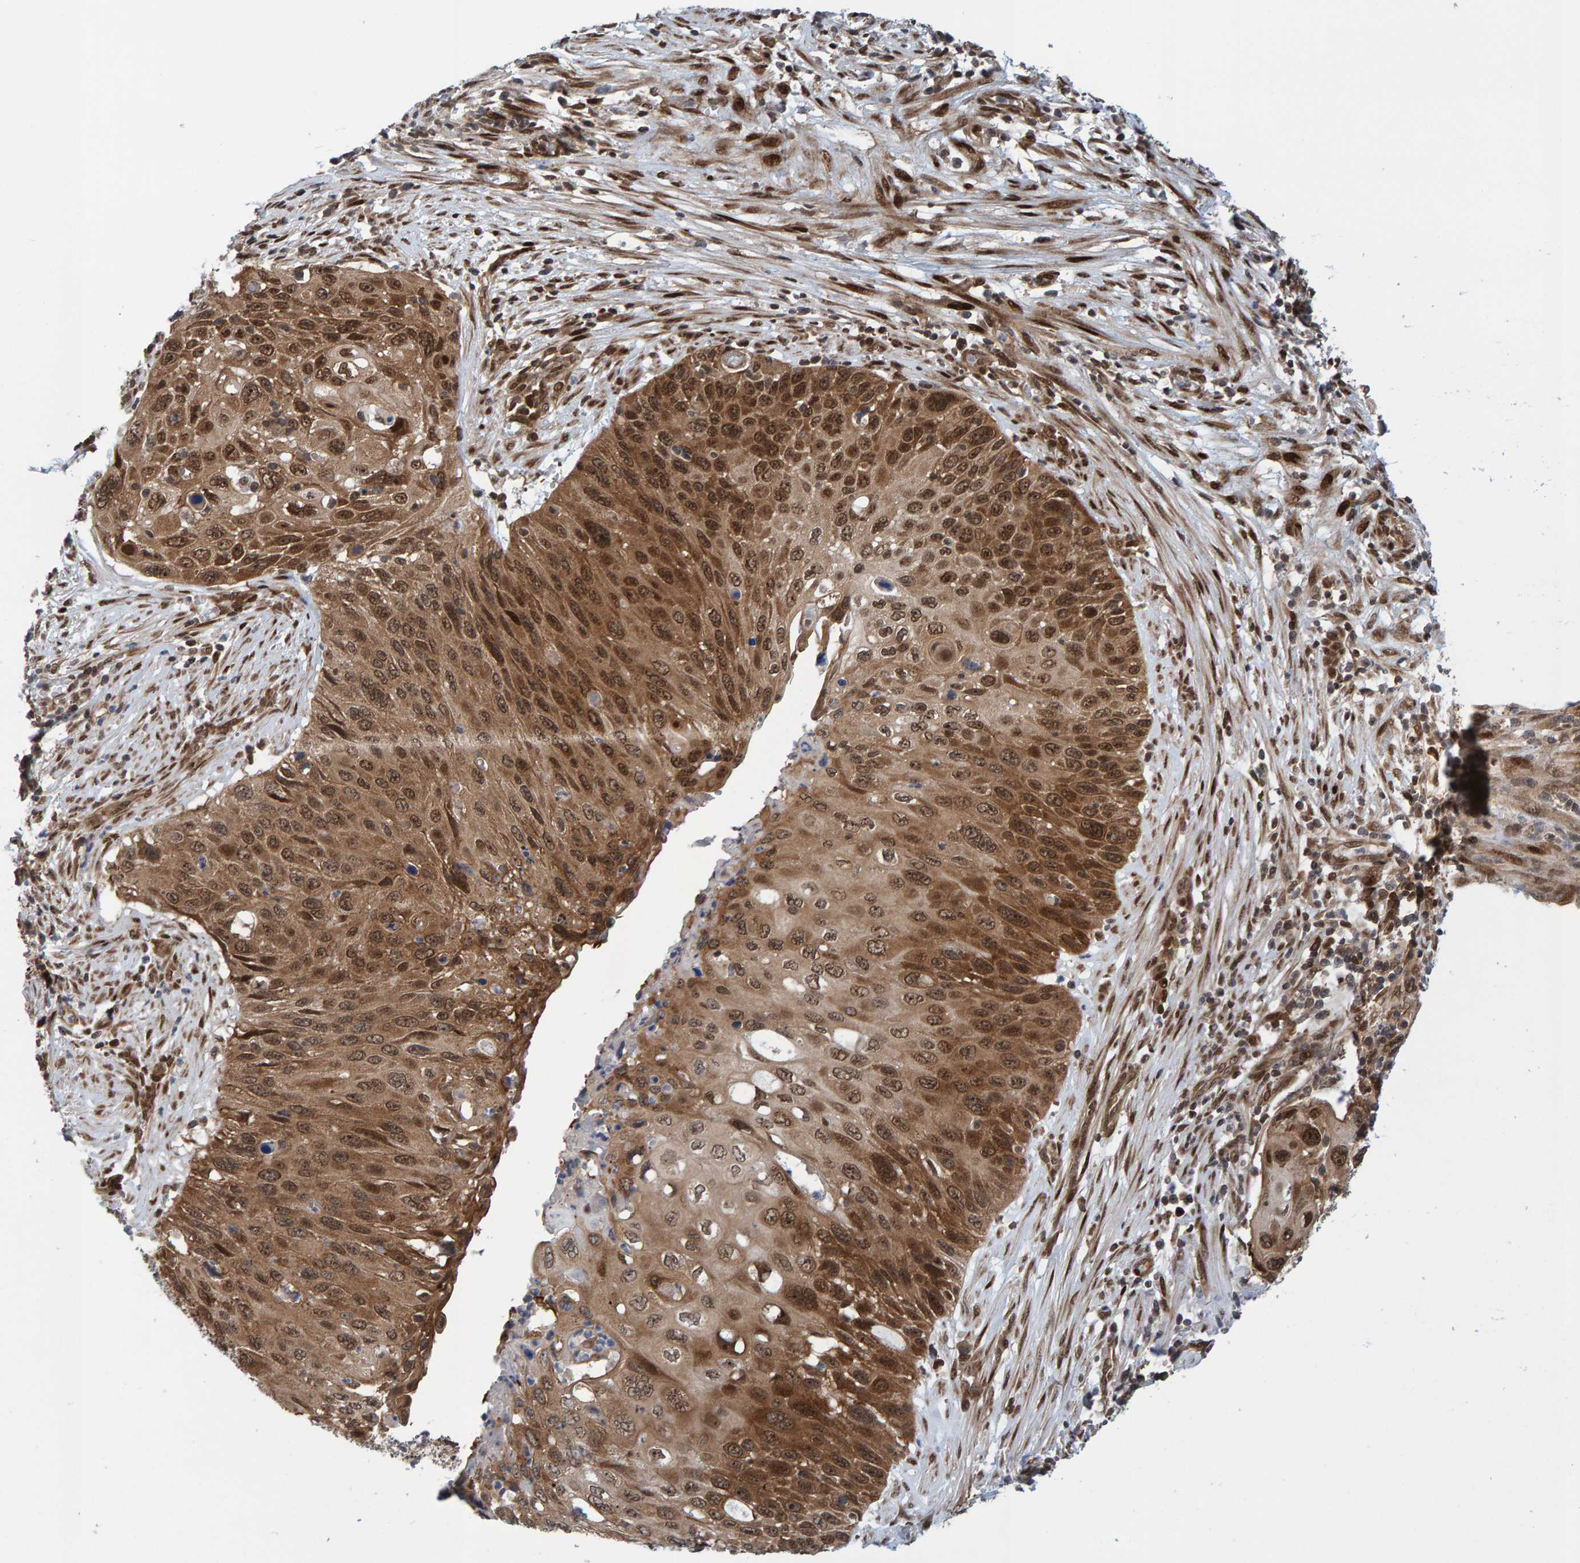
{"staining": {"intensity": "moderate", "quantity": ">75%", "location": "cytoplasmic/membranous,nuclear"}, "tissue": "cervical cancer", "cell_type": "Tumor cells", "image_type": "cancer", "snomed": [{"axis": "morphology", "description": "Squamous cell carcinoma, NOS"}, {"axis": "topography", "description": "Cervix"}], "caption": "Protein expression by IHC reveals moderate cytoplasmic/membranous and nuclear expression in about >75% of tumor cells in cervical cancer.", "gene": "ZNF366", "patient": {"sex": "female", "age": 70}}